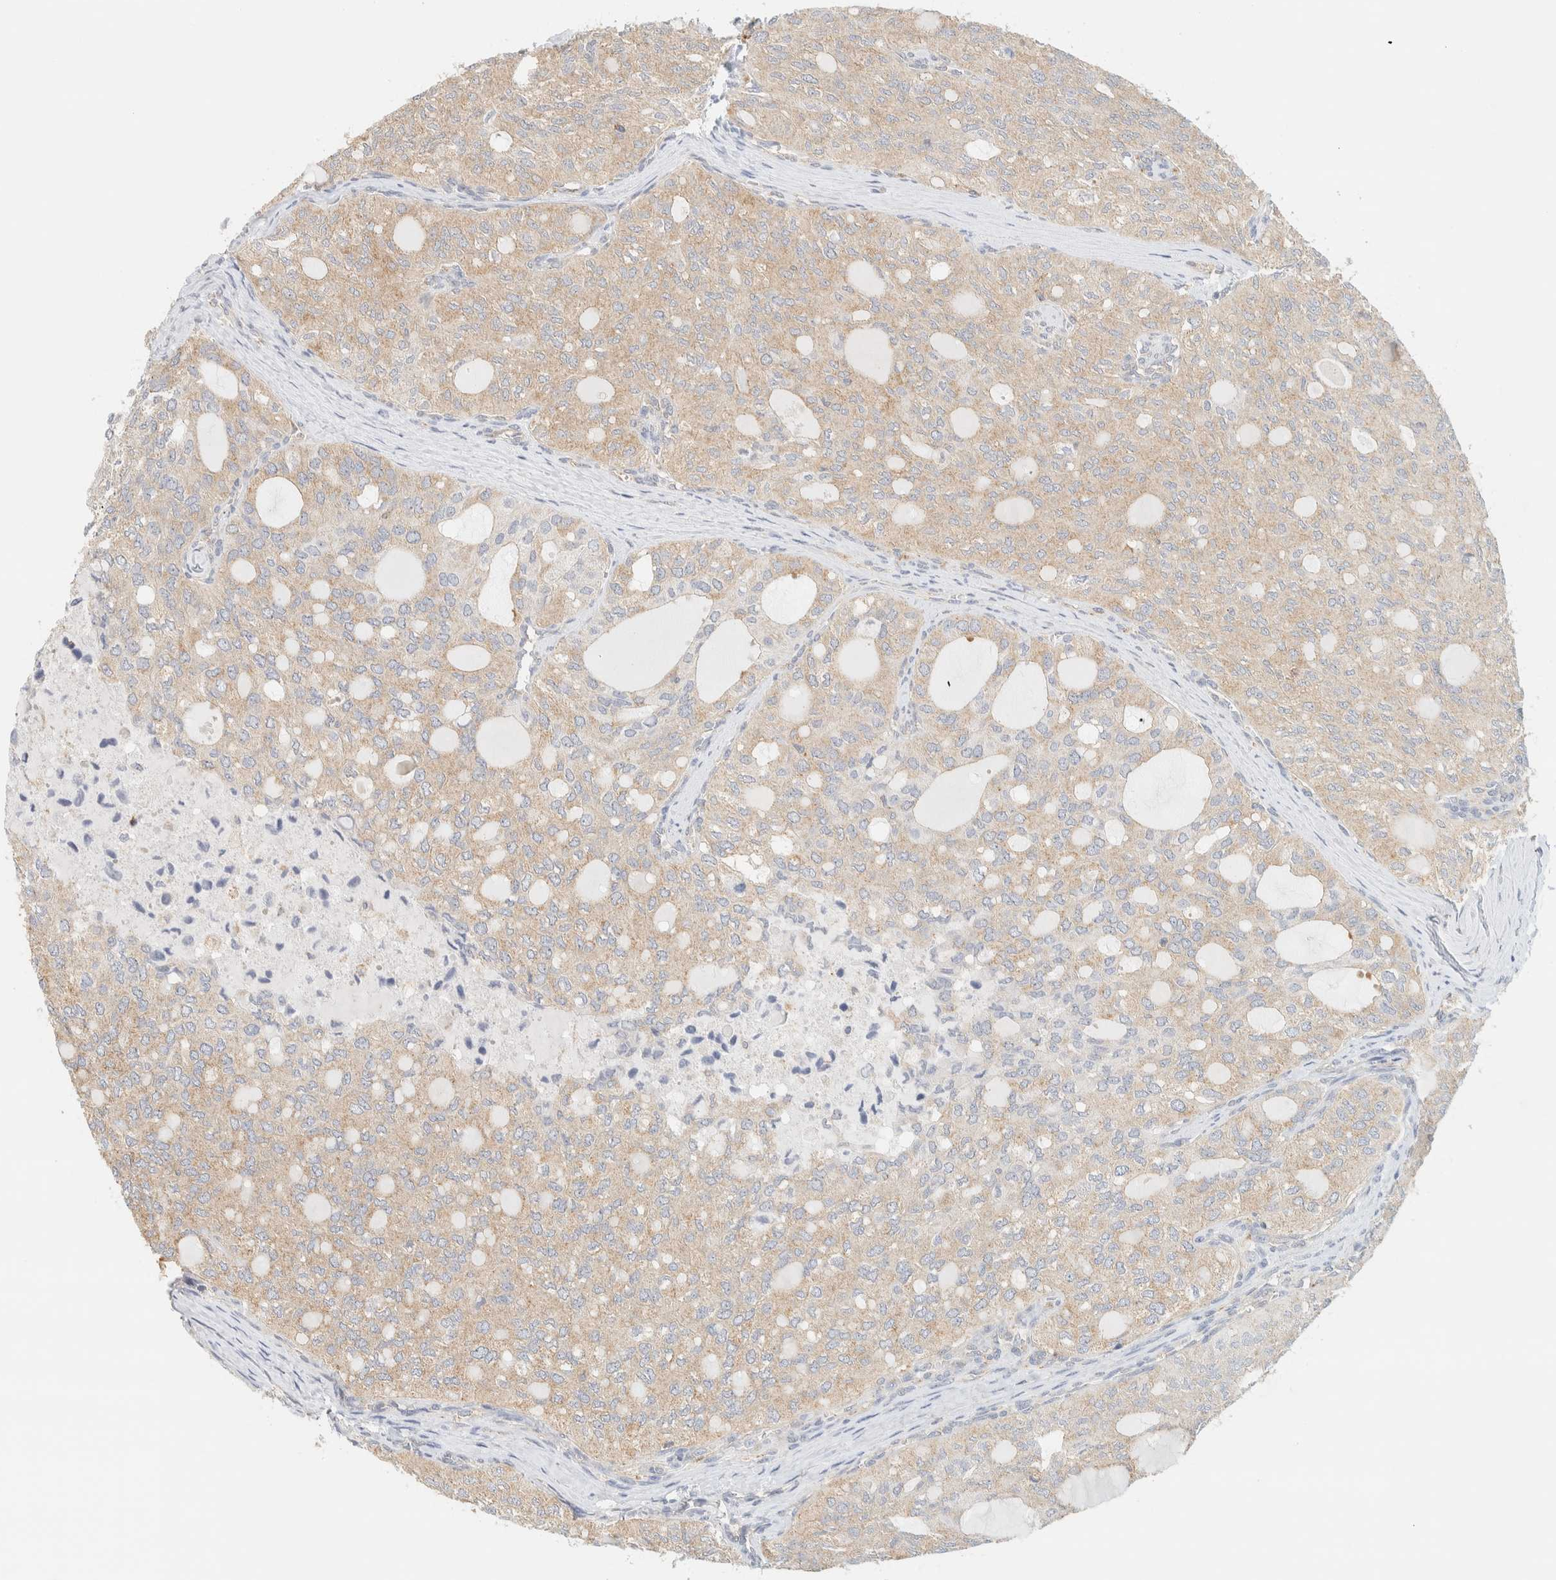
{"staining": {"intensity": "weak", "quantity": ">75%", "location": "cytoplasmic/membranous"}, "tissue": "thyroid cancer", "cell_type": "Tumor cells", "image_type": "cancer", "snomed": [{"axis": "morphology", "description": "Follicular adenoma carcinoma, NOS"}, {"axis": "topography", "description": "Thyroid gland"}], "caption": "Weak cytoplasmic/membranous protein staining is identified in about >75% of tumor cells in follicular adenoma carcinoma (thyroid).", "gene": "TBC1D8B", "patient": {"sex": "male", "age": 75}}